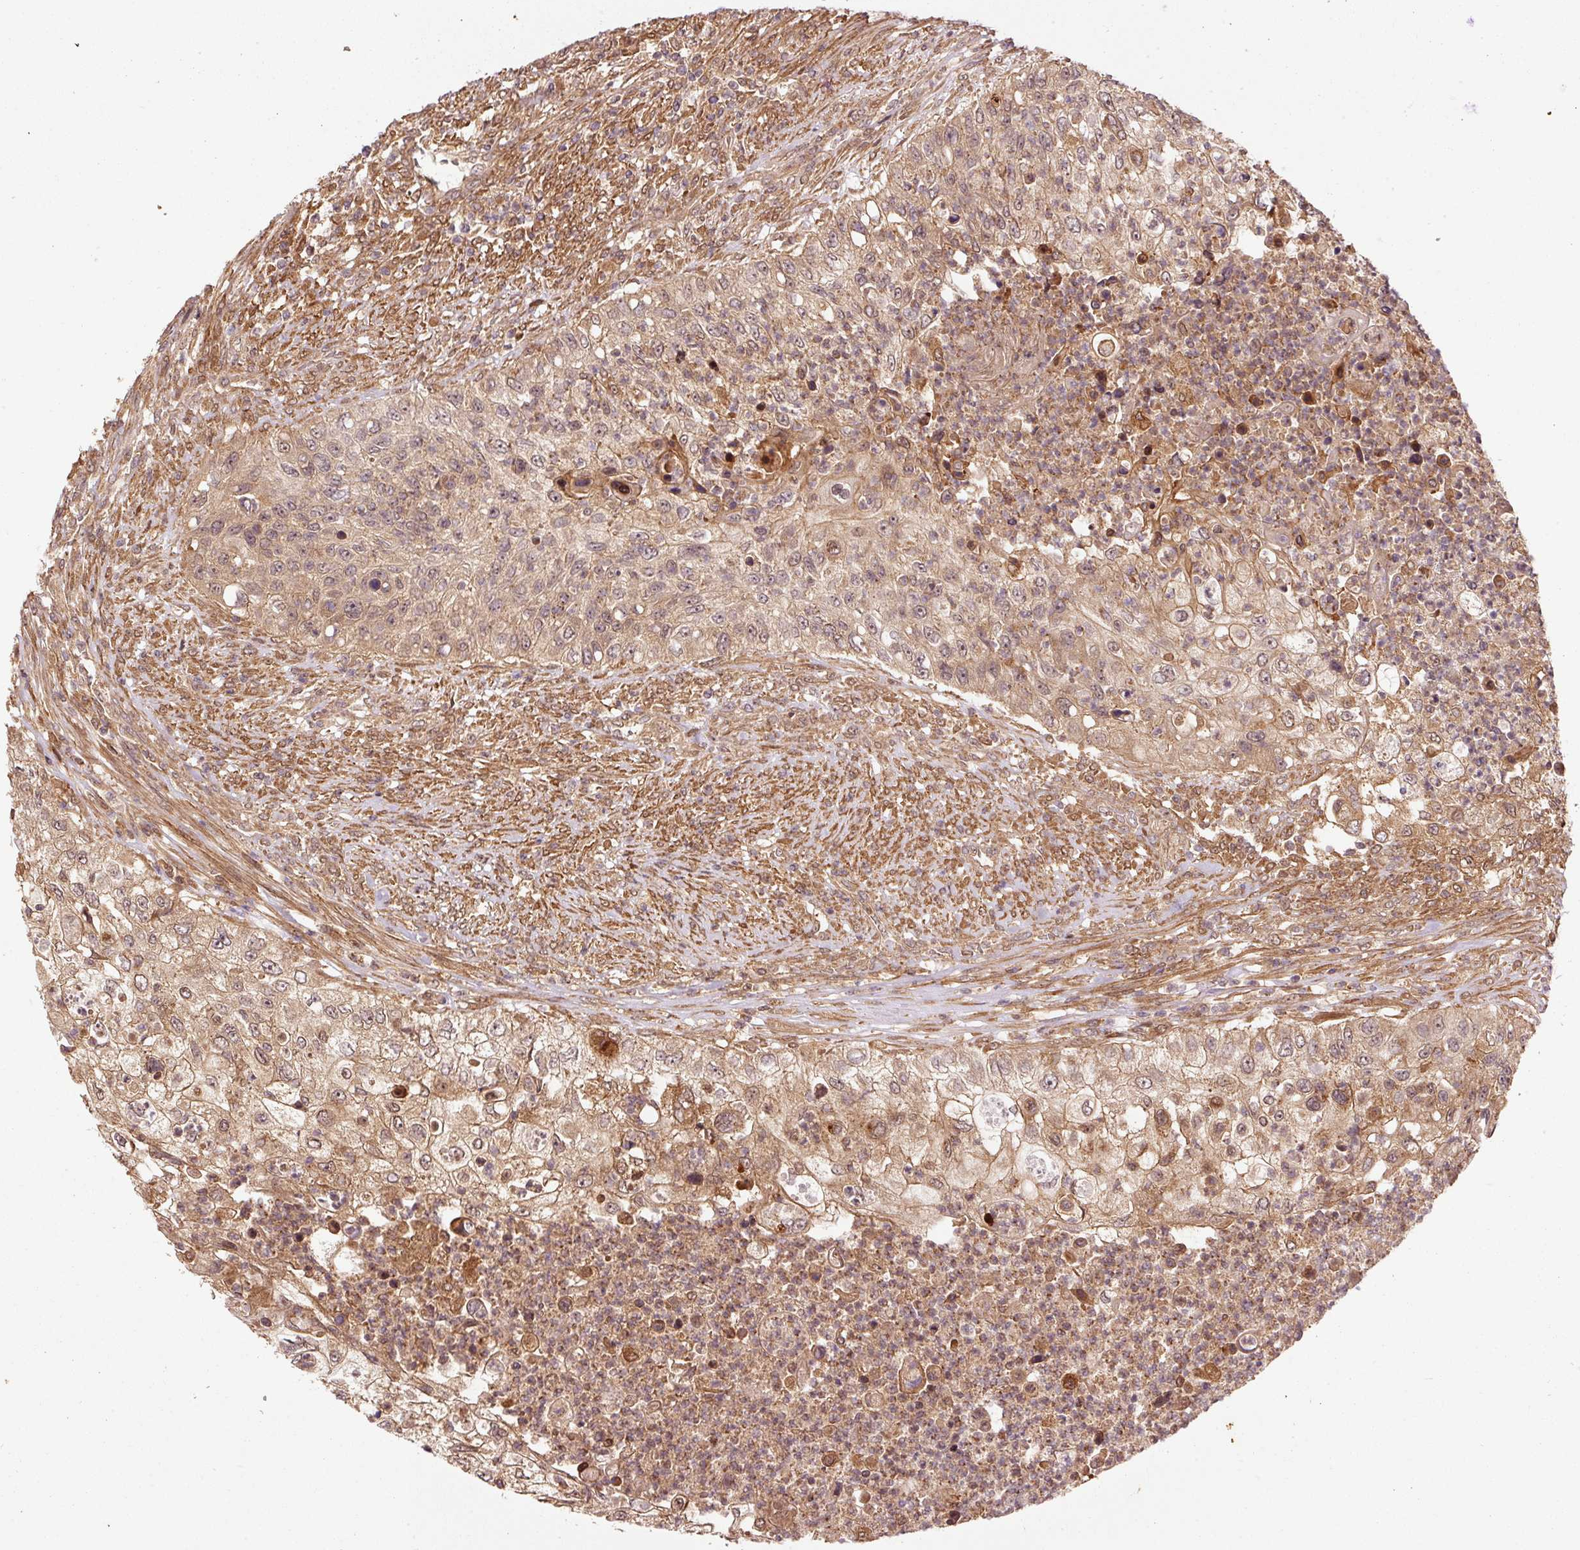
{"staining": {"intensity": "moderate", "quantity": ">75%", "location": "cytoplasmic/membranous,nuclear"}, "tissue": "urothelial cancer", "cell_type": "Tumor cells", "image_type": "cancer", "snomed": [{"axis": "morphology", "description": "Urothelial carcinoma, High grade"}, {"axis": "topography", "description": "Urinary bladder"}], "caption": "This photomicrograph reveals IHC staining of human urothelial carcinoma (high-grade), with medium moderate cytoplasmic/membranous and nuclear expression in about >75% of tumor cells.", "gene": "OXER1", "patient": {"sex": "female", "age": 60}}